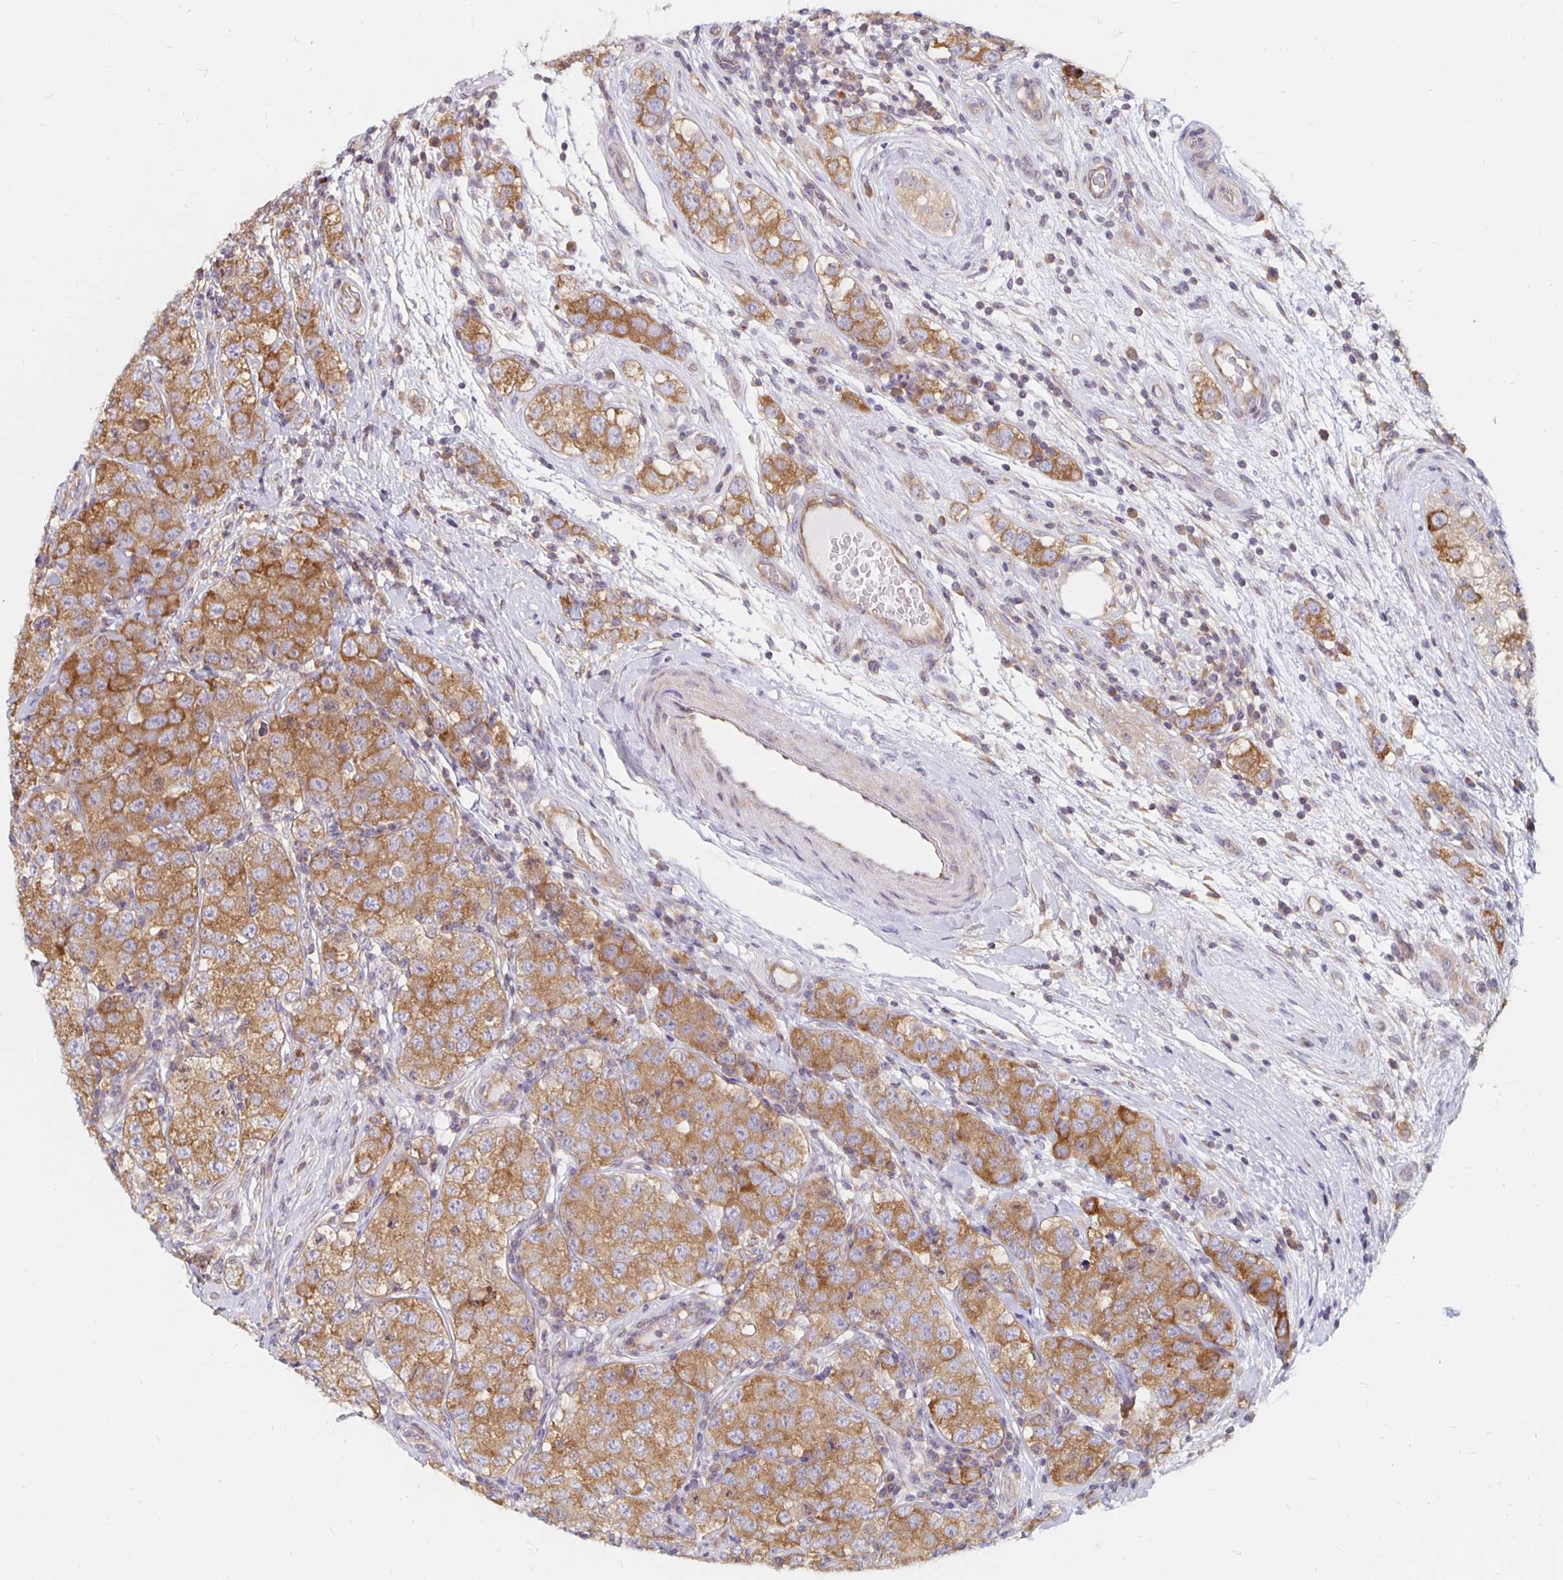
{"staining": {"intensity": "moderate", "quantity": ">75%", "location": "cytoplasmic/membranous"}, "tissue": "testis cancer", "cell_type": "Tumor cells", "image_type": "cancer", "snomed": [{"axis": "morphology", "description": "Seminoma, NOS"}, {"axis": "topography", "description": "Testis"}], "caption": "There is medium levels of moderate cytoplasmic/membranous expression in tumor cells of seminoma (testis), as demonstrated by immunohistochemical staining (brown color).", "gene": "PDAP1", "patient": {"sex": "male", "age": 34}}